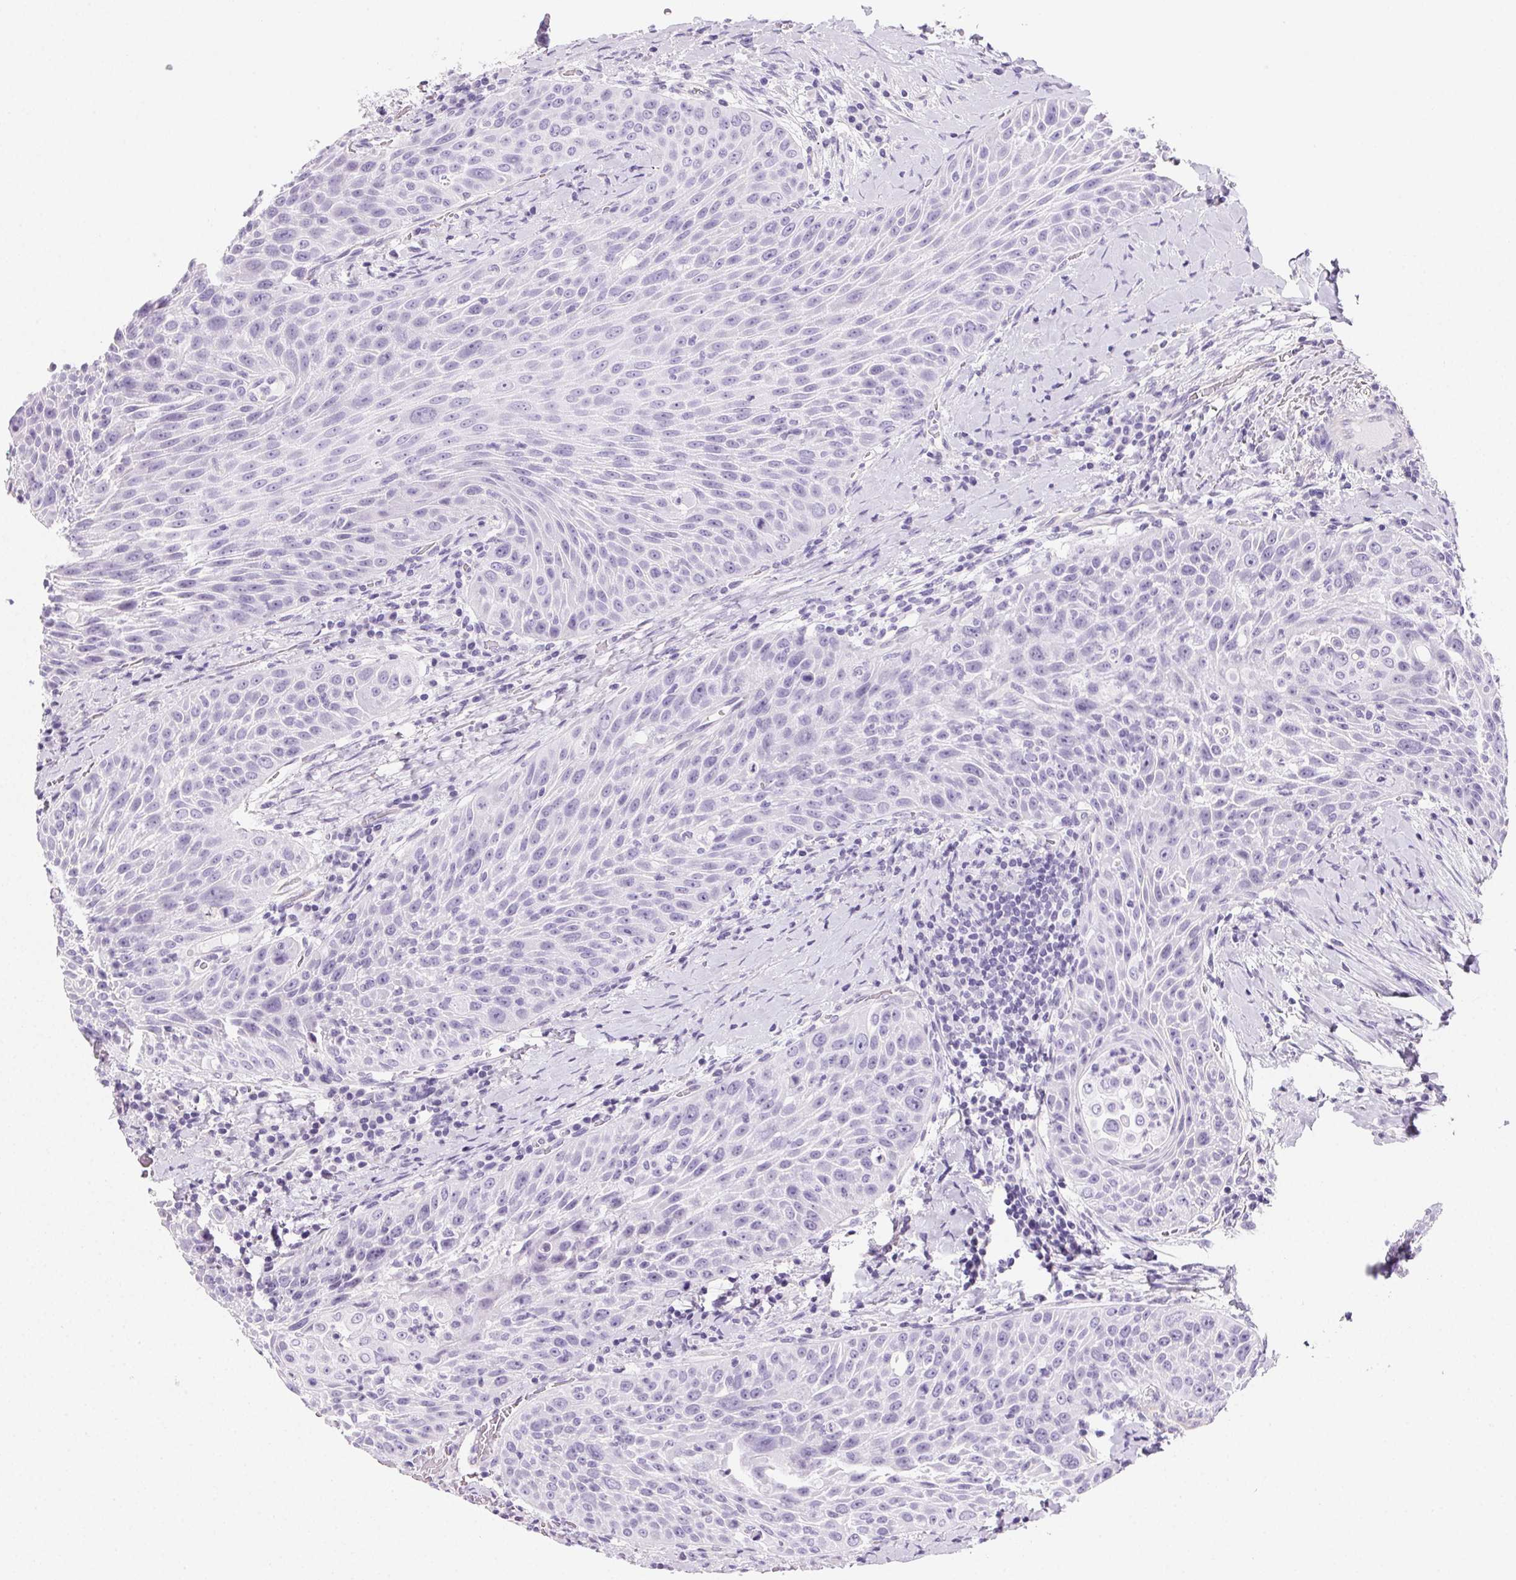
{"staining": {"intensity": "negative", "quantity": "none", "location": "none"}, "tissue": "head and neck cancer", "cell_type": "Tumor cells", "image_type": "cancer", "snomed": [{"axis": "morphology", "description": "Squamous cell carcinoma, NOS"}, {"axis": "topography", "description": "Head-Neck"}], "caption": "High magnification brightfield microscopy of head and neck cancer stained with DAB (brown) and counterstained with hematoxylin (blue): tumor cells show no significant positivity.", "gene": "PRSS3", "patient": {"sex": "male", "age": 69}}